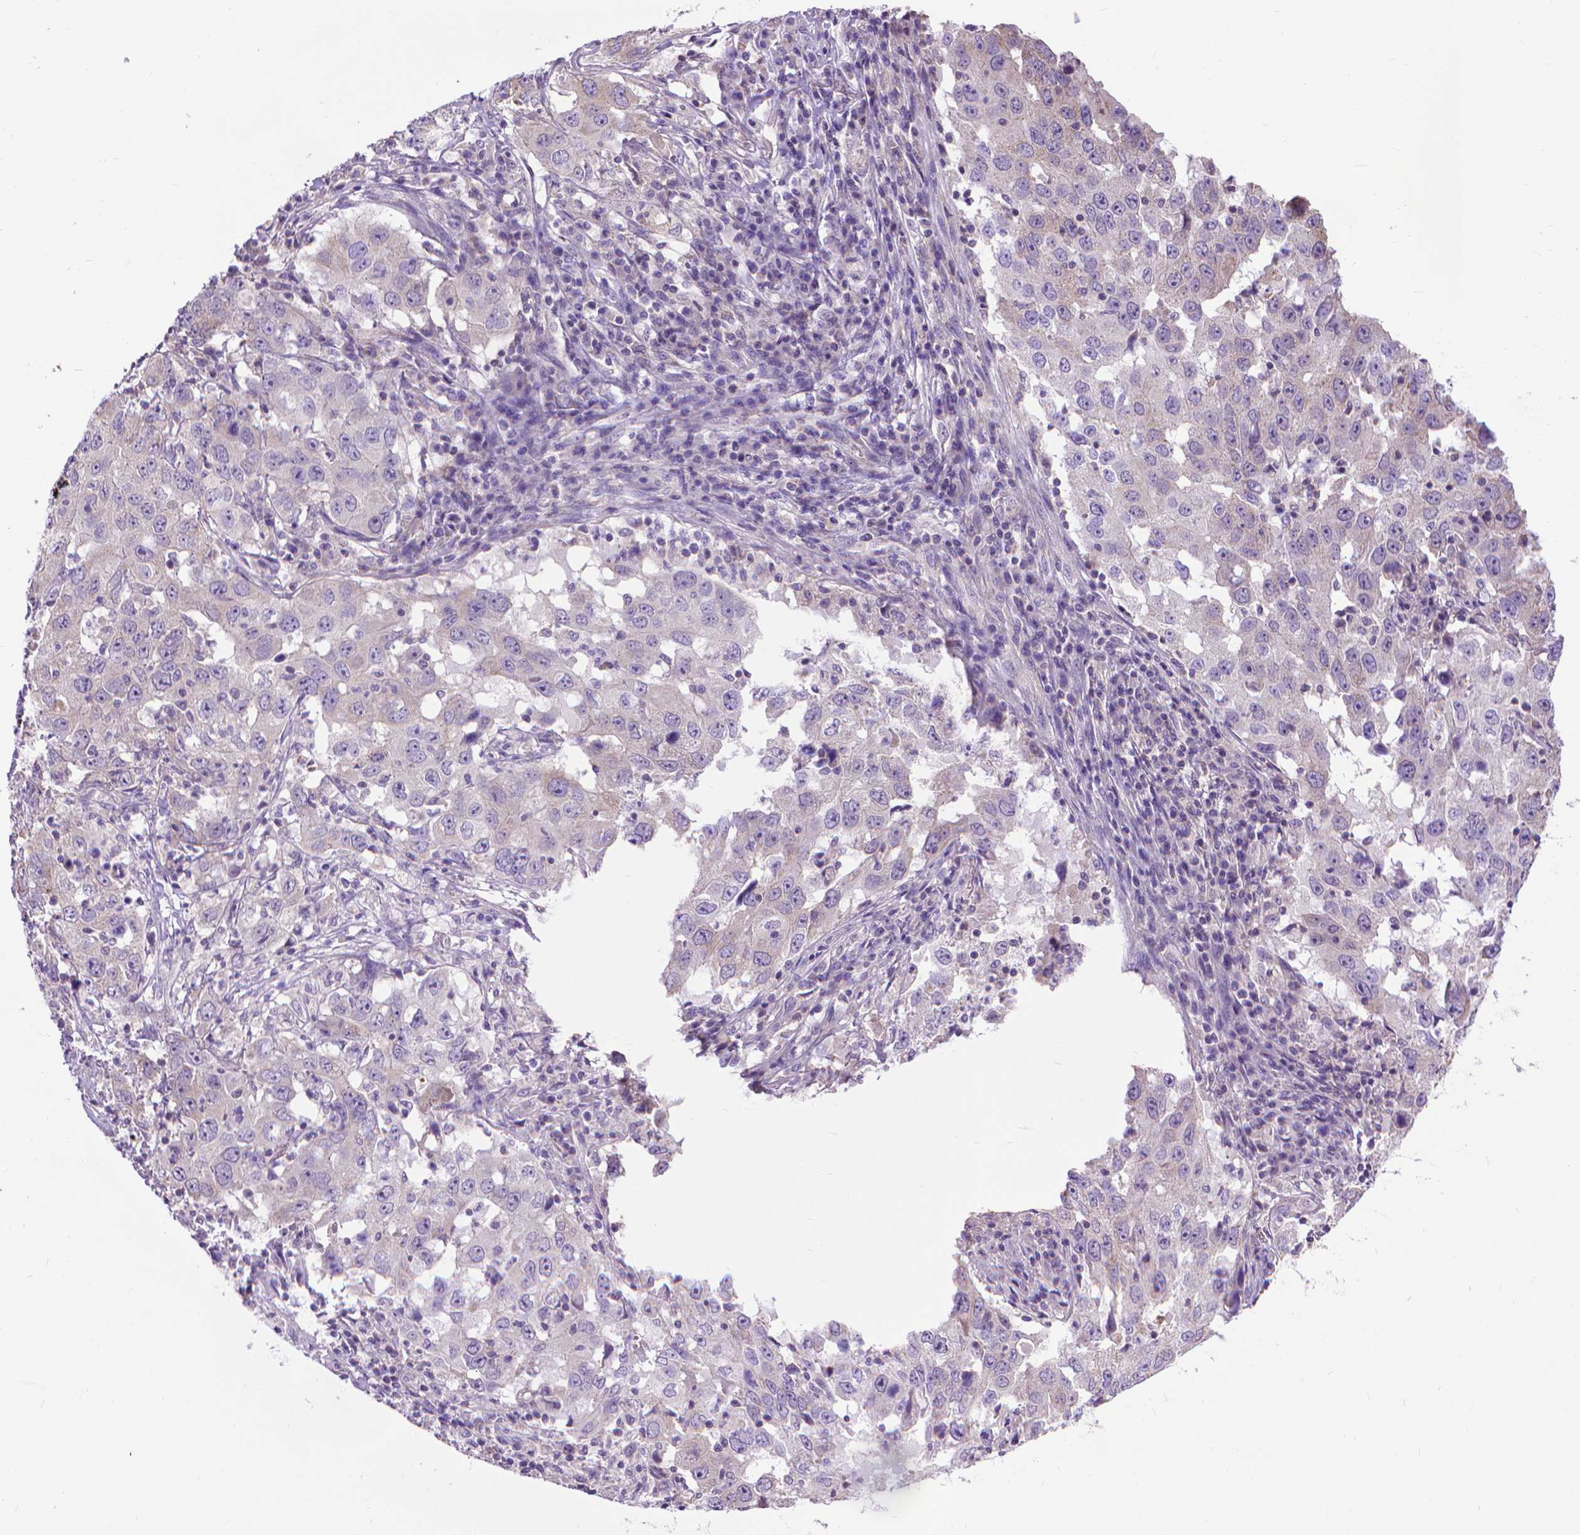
{"staining": {"intensity": "negative", "quantity": "none", "location": "none"}, "tissue": "lung cancer", "cell_type": "Tumor cells", "image_type": "cancer", "snomed": [{"axis": "morphology", "description": "Adenocarcinoma, NOS"}, {"axis": "topography", "description": "Lung"}], "caption": "An IHC histopathology image of adenocarcinoma (lung) is shown. There is no staining in tumor cells of adenocarcinoma (lung). The staining is performed using DAB (3,3'-diaminobenzidine) brown chromogen with nuclei counter-stained in using hematoxylin.", "gene": "SYN1", "patient": {"sex": "male", "age": 73}}